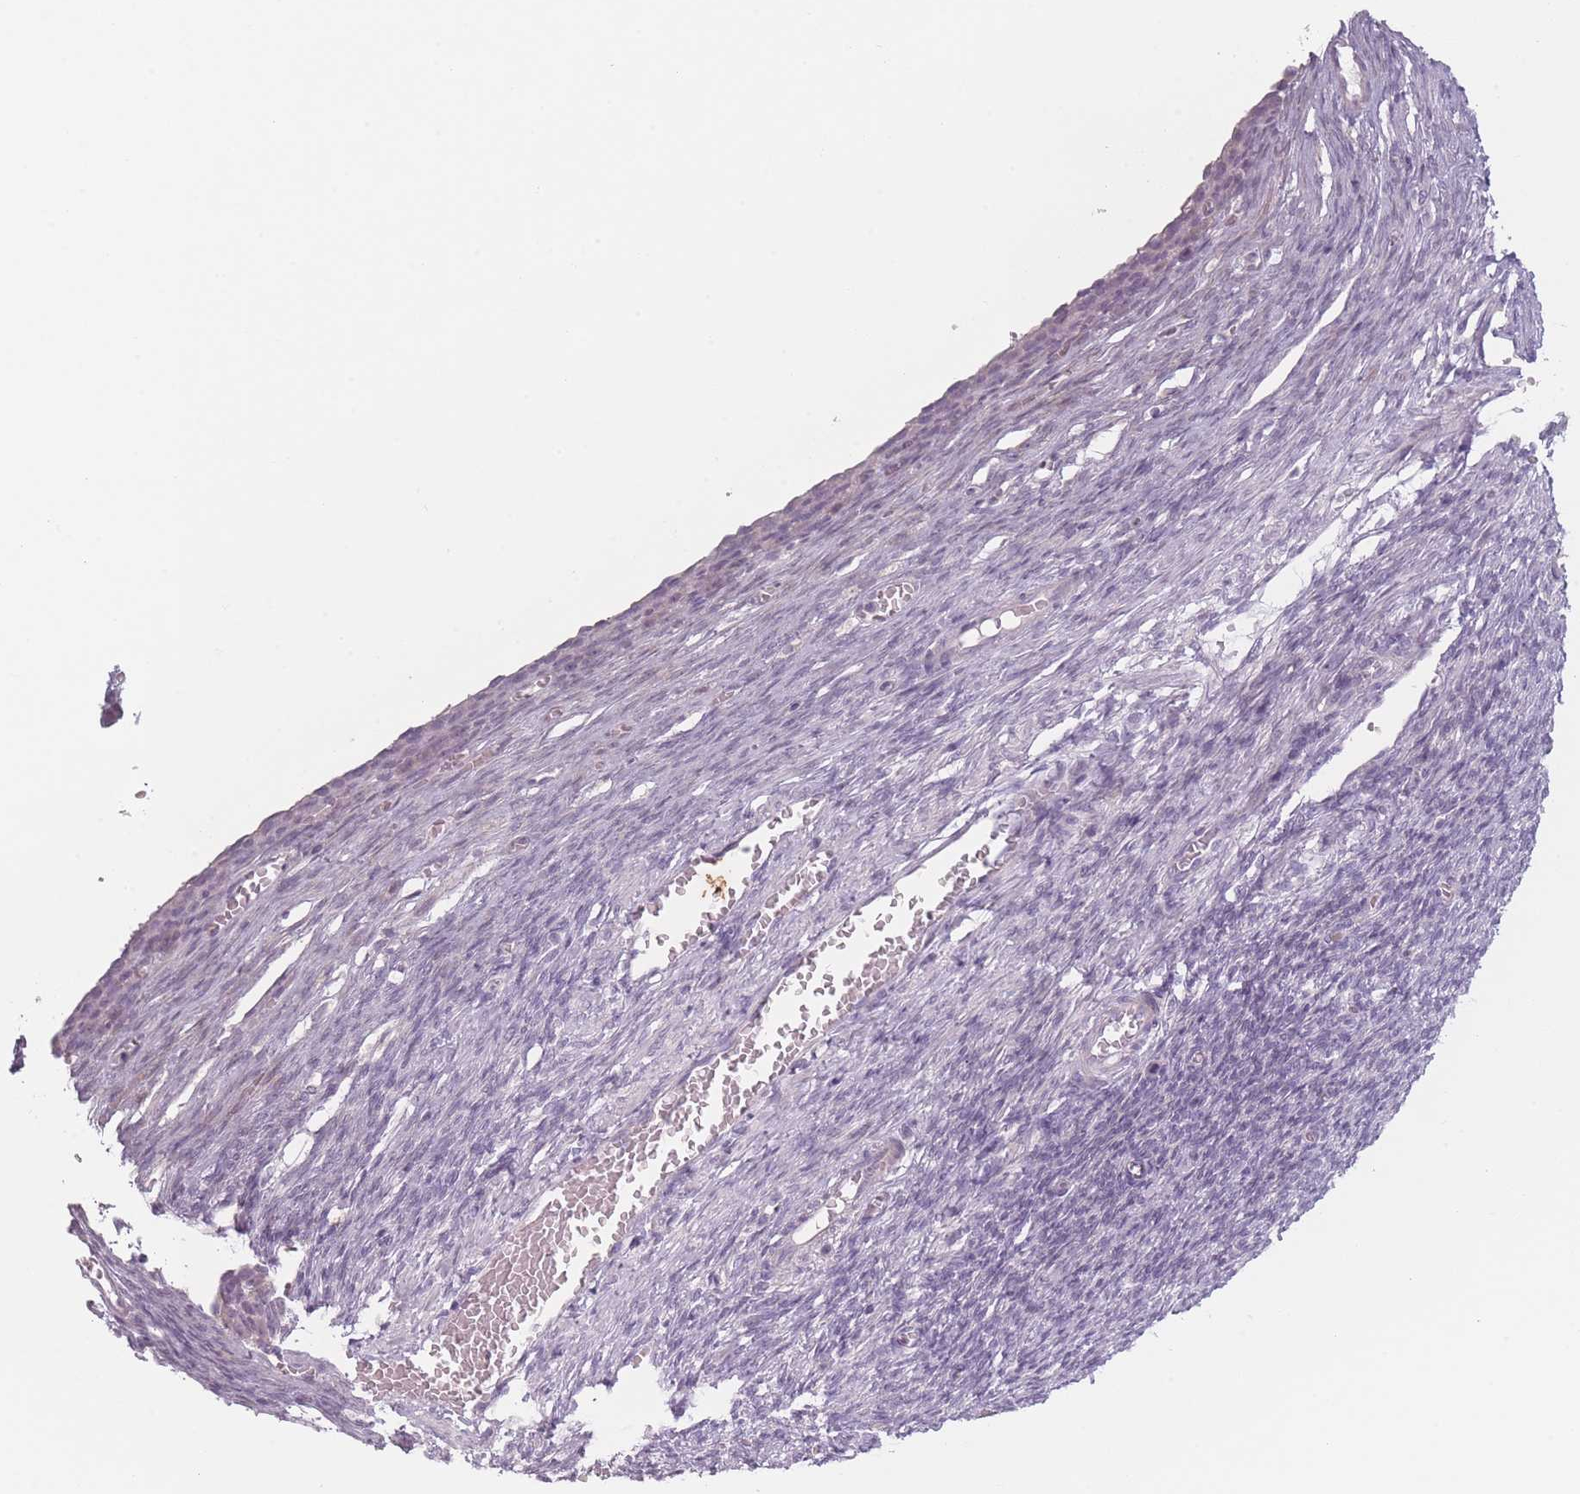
{"staining": {"intensity": "negative", "quantity": "none", "location": "none"}, "tissue": "ovary", "cell_type": "Ovarian stroma cells", "image_type": "normal", "snomed": [{"axis": "morphology", "description": "Normal tissue, NOS"}, {"axis": "topography", "description": "Ovary"}], "caption": "Immunohistochemistry (IHC) image of benign human ovary stained for a protein (brown), which displays no positivity in ovarian stroma cells.", "gene": "RASL10B", "patient": {"sex": "female", "age": 27}}